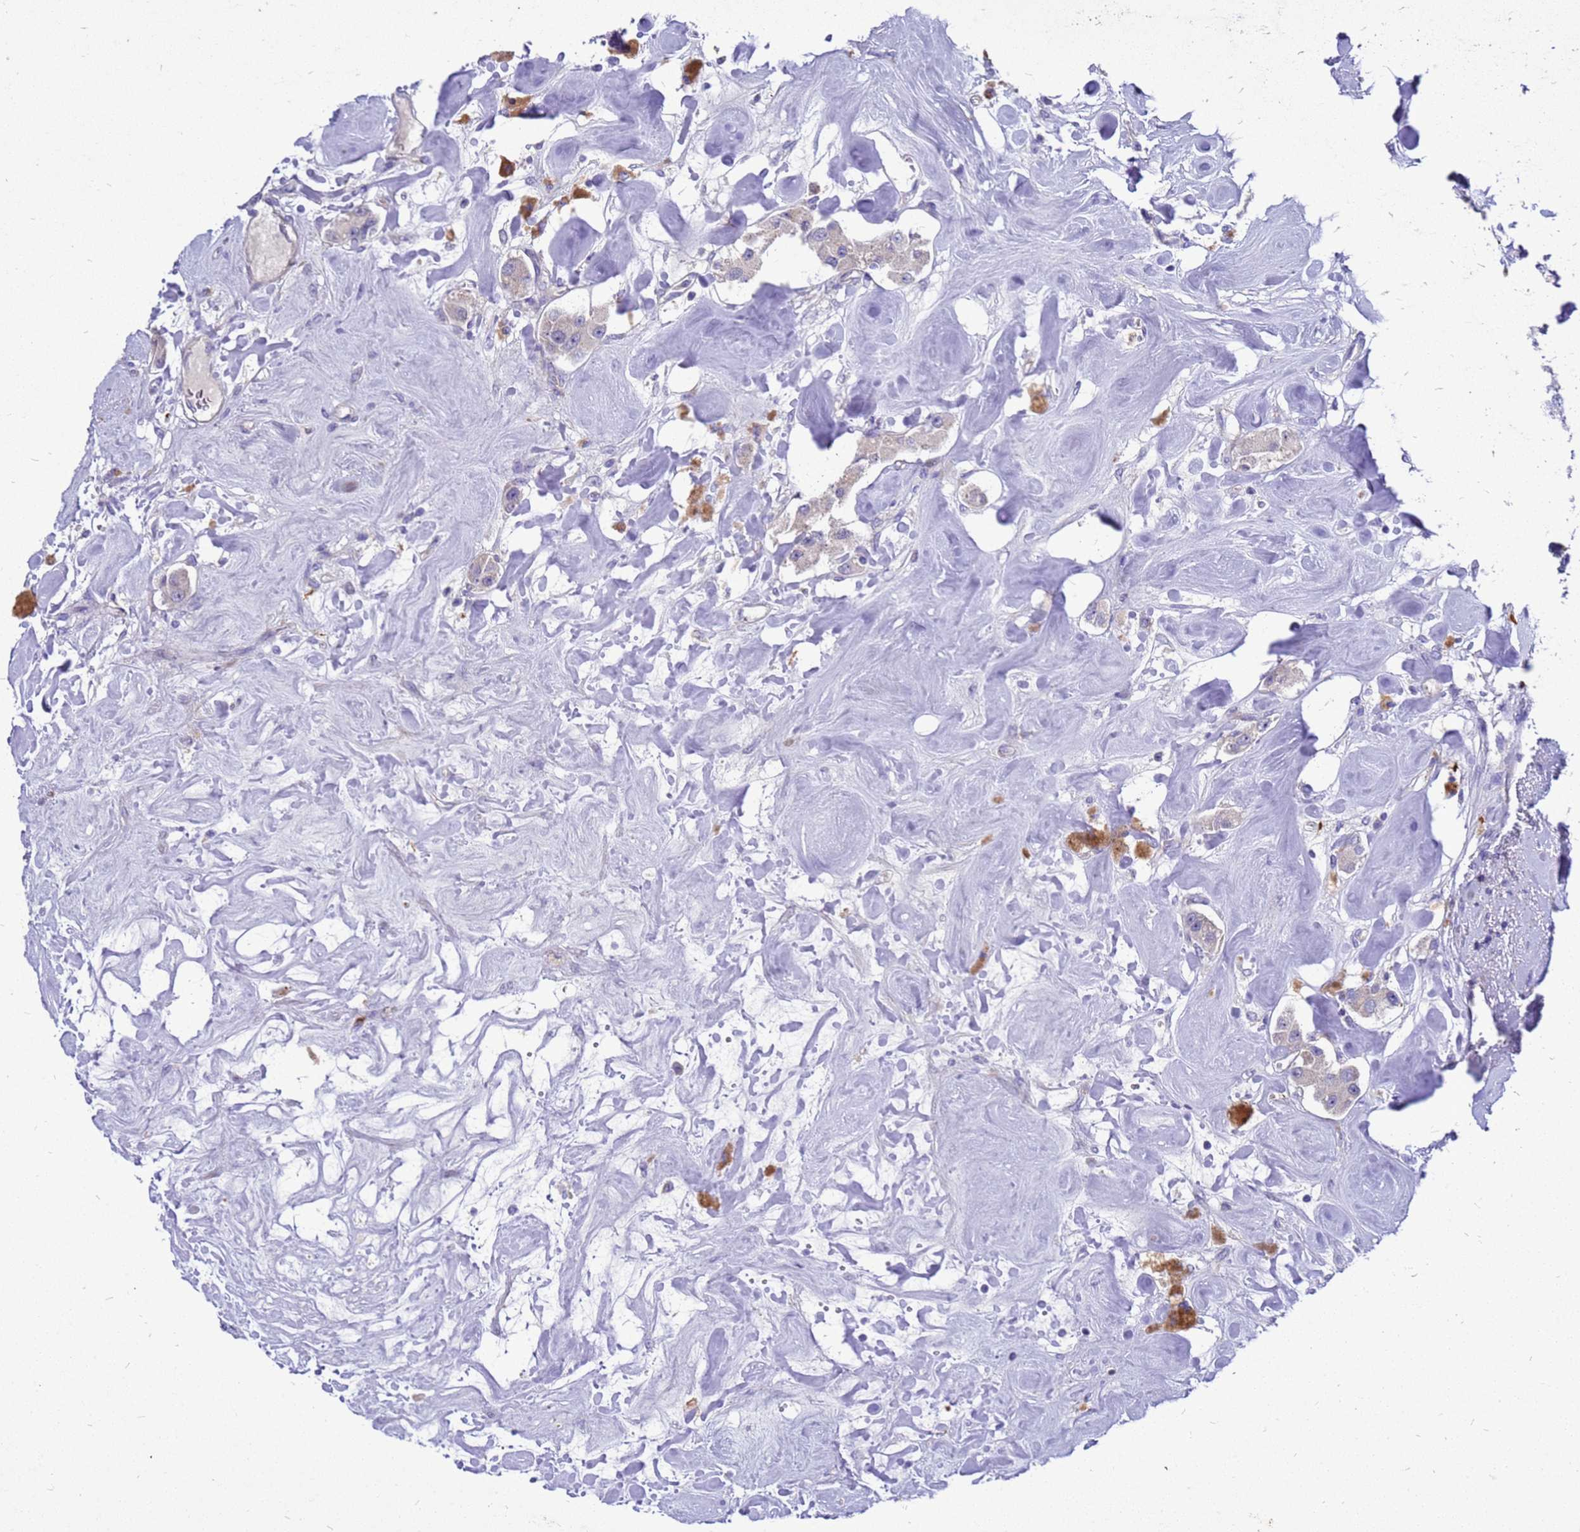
{"staining": {"intensity": "negative", "quantity": "none", "location": "none"}, "tissue": "carcinoid", "cell_type": "Tumor cells", "image_type": "cancer", "snomed": [{"axis": "morphology", "description": "Carcinoid, malignant, NOS"}, {"axis": "topography", "description": "Pancreas"}], "caption": "Immunohistochemistry (IHC) image of neoplastic tissue: human carcinoid (malignant) stained with DAB reveals no significant protein expression in tumor cells. (Stains: DAB immunohistochemistry (IHC) with hematoxylin counter stain, Microscopy: brightfield microscopy at high magnification).", "gene": "POP7", "patient": {"sex": "male", "age": 41}}